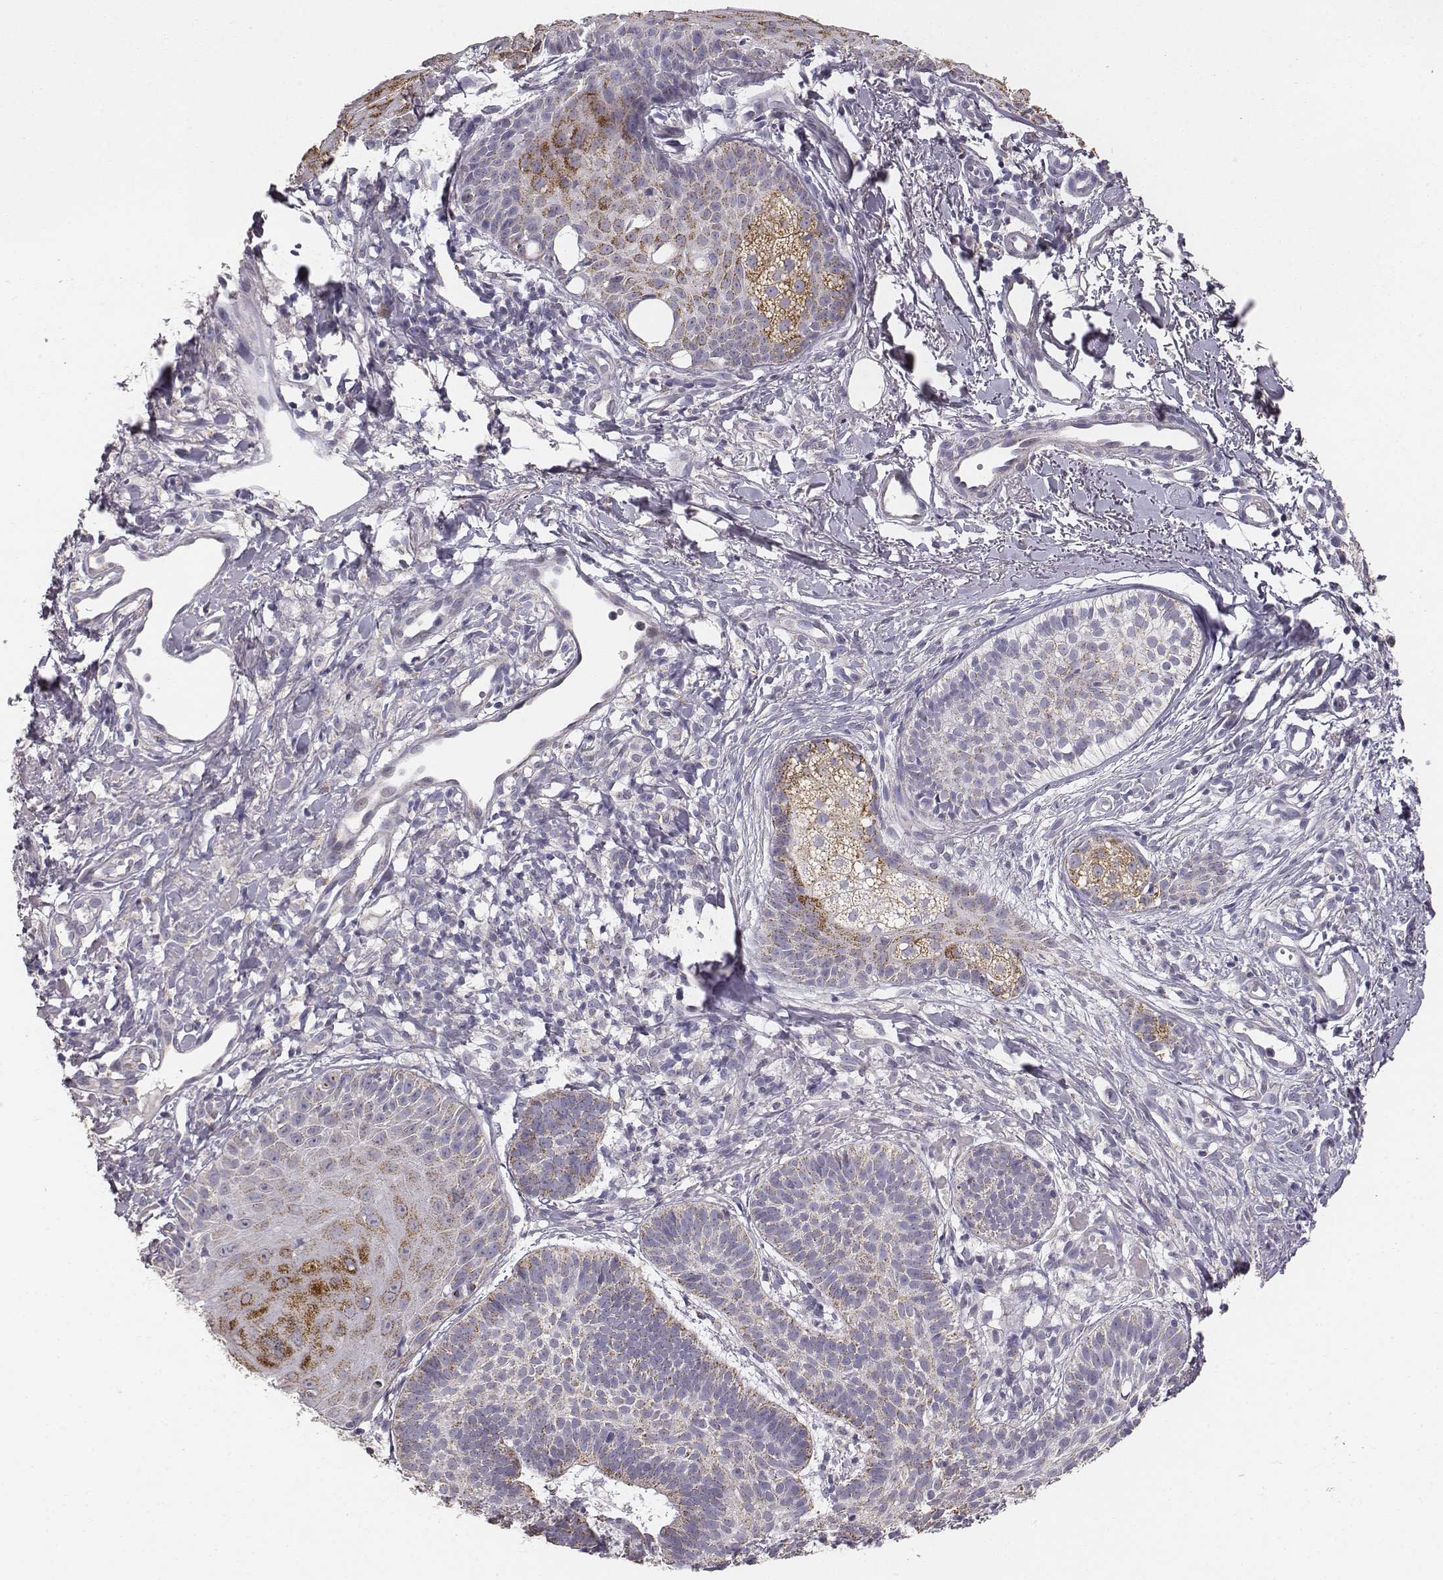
{"staining": {"intensity": "moderate", "quantity": "25%-75%", "location": "cytoplasmic/membranous"}, "tissue": "skin cancer", "cell_type": "Tumor cells", "image_type": "cancer", "snomed": [{"axis": "morphology", "description": "Basal cell carcinoma"}, {"axis": "topography", "description": "Skin"}], "caption": "Skin cancer stained with a protein marker displays moderate staining in tumor cells.", "gene": "ABCD3", "patient": {"sex": "male", "age": 72}}